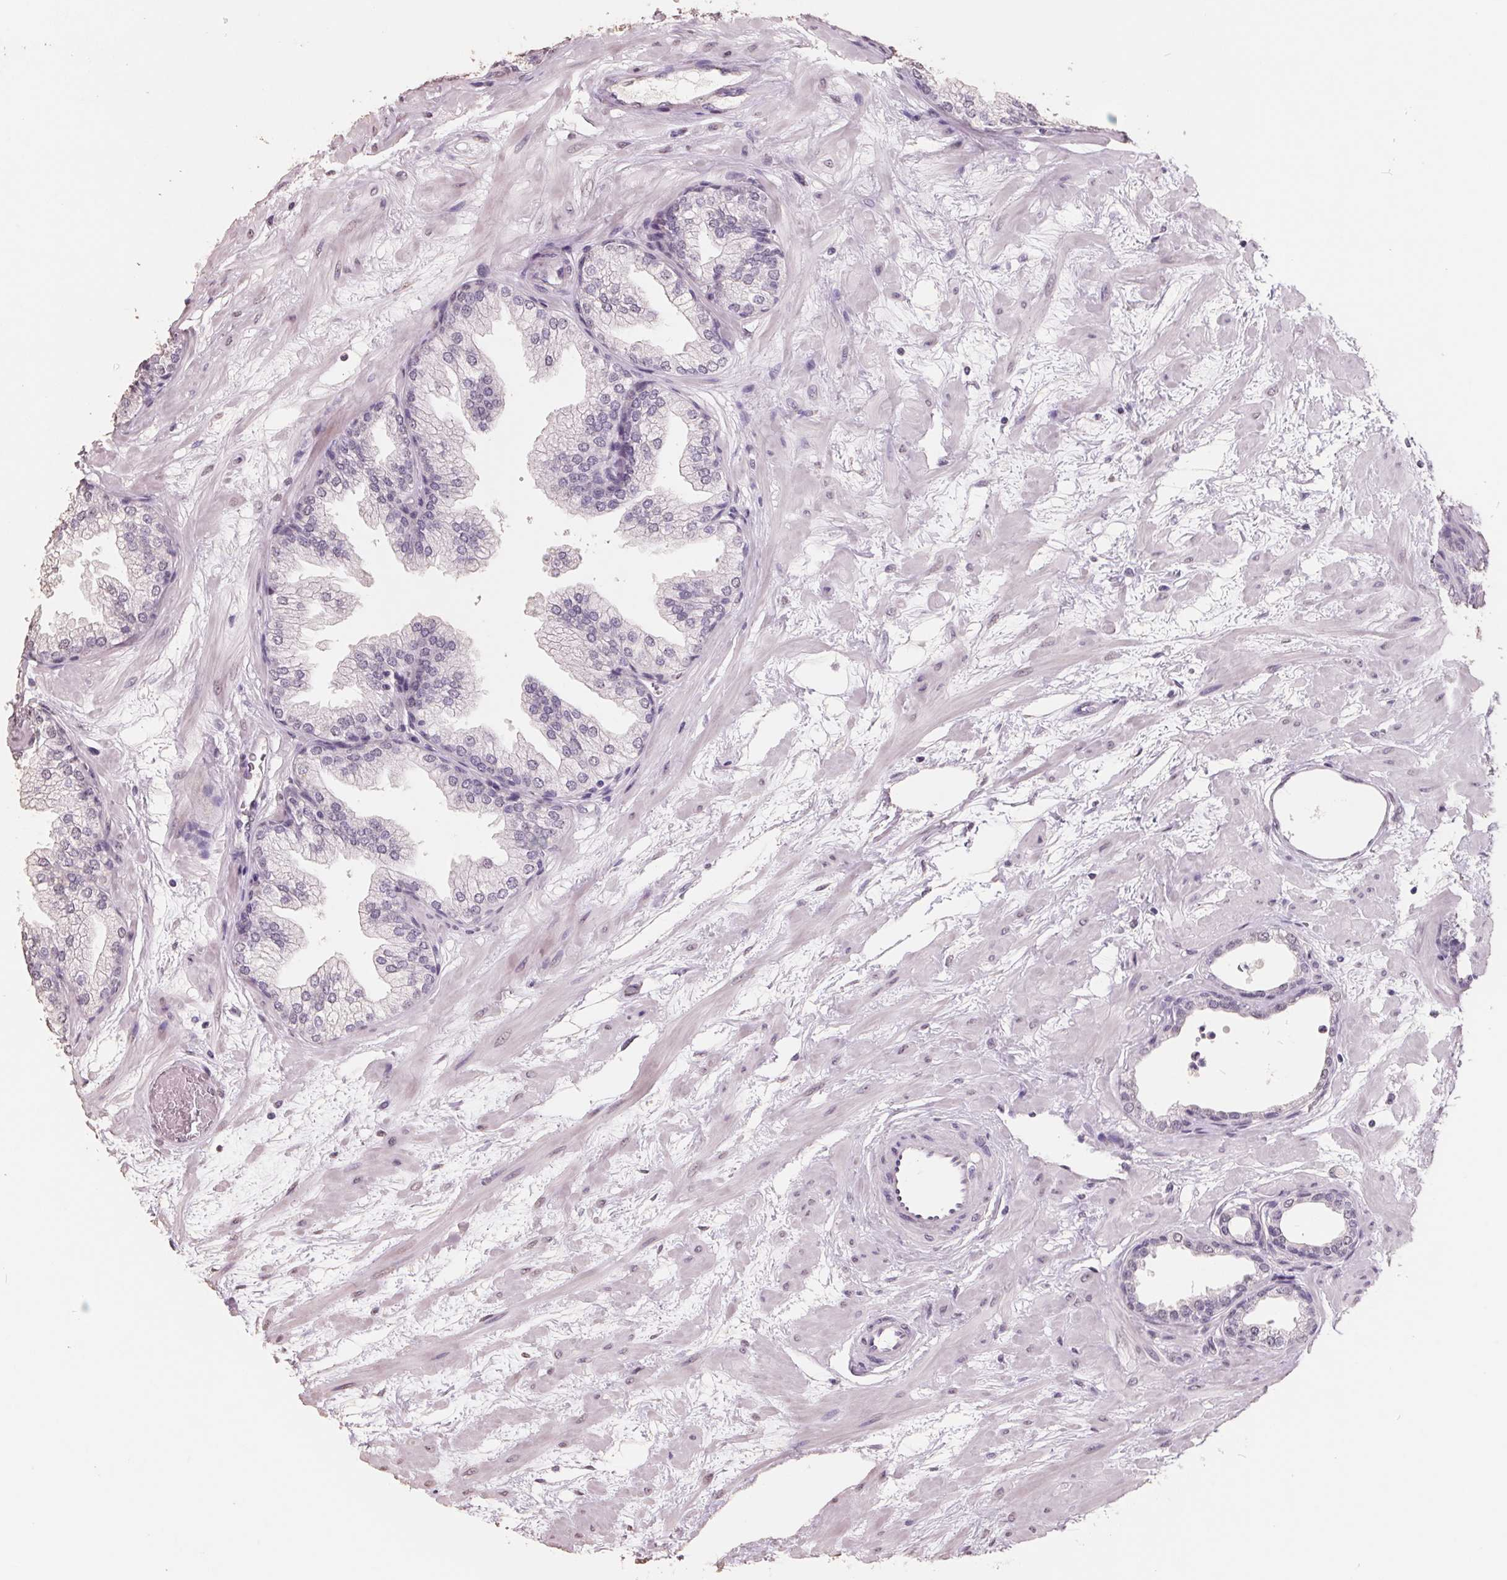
{"staining": {"intensity": "negative", "quantity": "none", "location": "none"}, "tissue": "prostate", "cell_type": "Glandular cells", "image_type": "normal", "snomed": [{"axis": "morphology", "description": "Normal tissue, NOS"}, {"axis": "topography", "description": "Prostate"}], "caption": "IHC histopathology image of benign prostate stained for a protein (brown), which exhibits no staining in glandular cells.", "gene": "FTCD", "patient": {"sex": "male", "age": 37}}